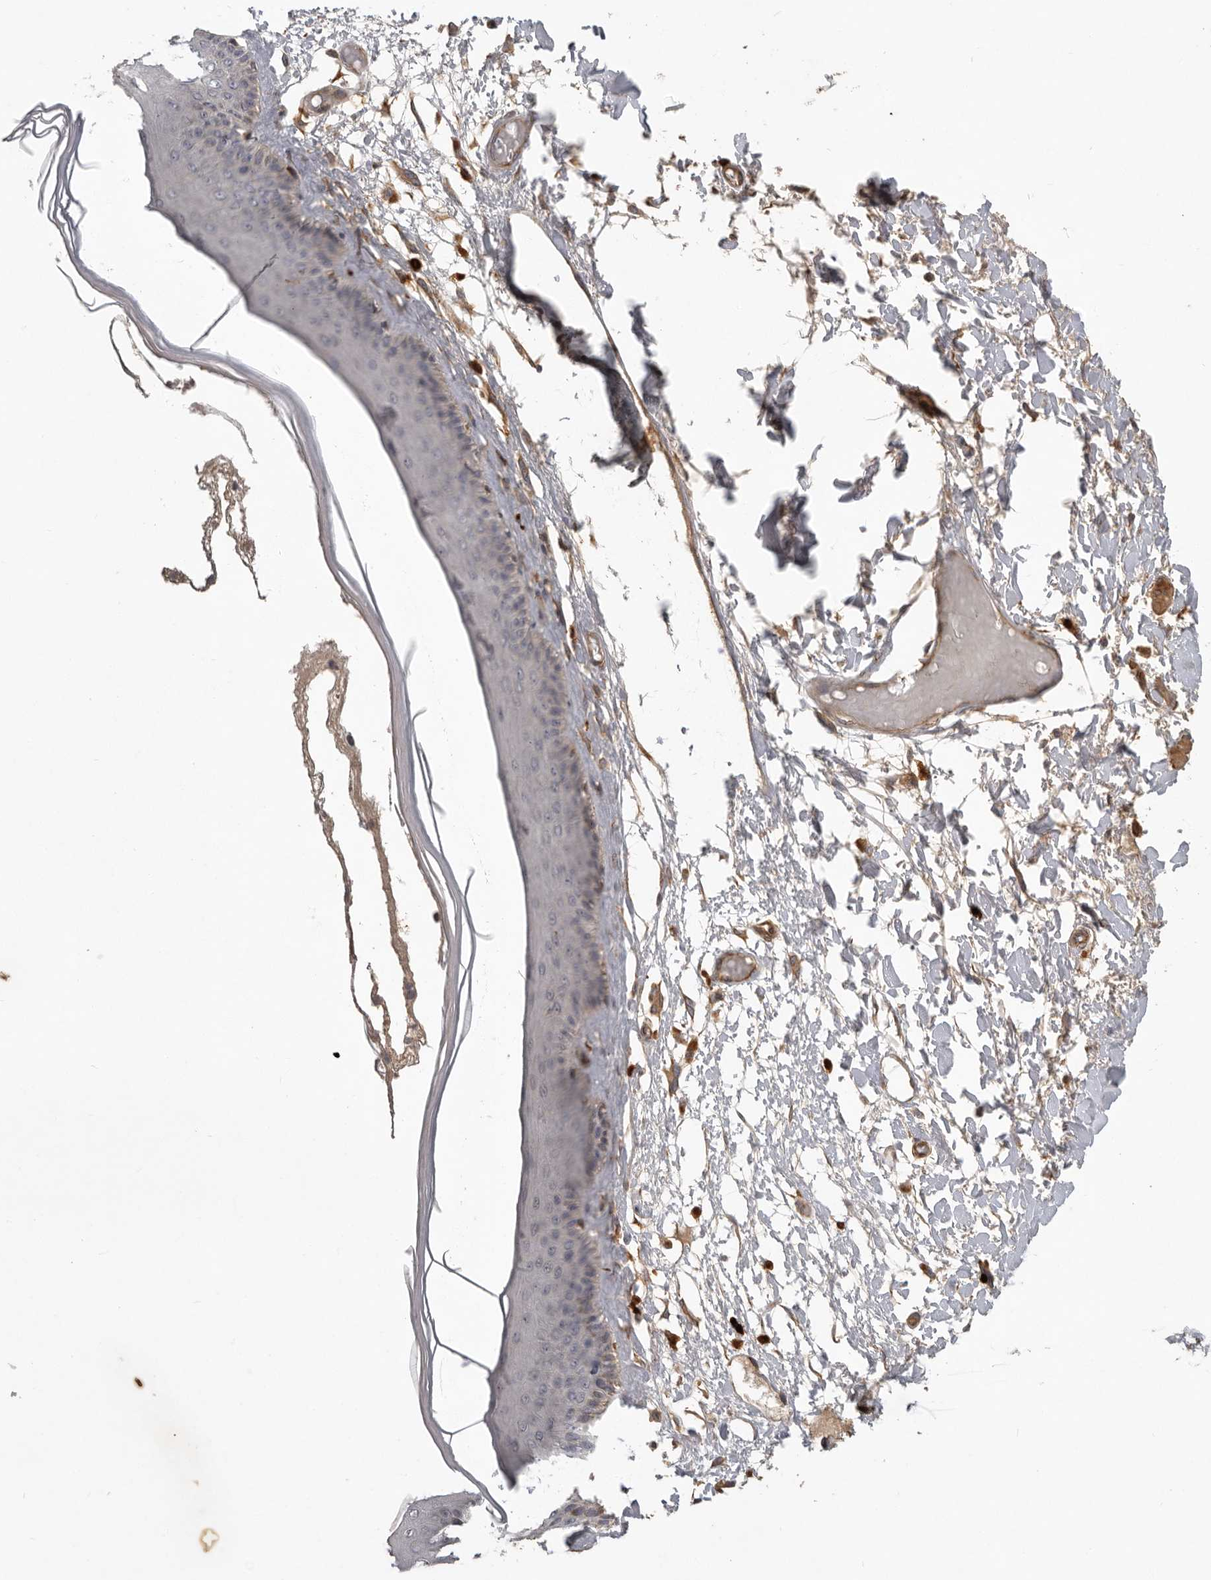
{"staining": {"intensity": "moderate", "quantity": "25%-75%", "location": "cytoplasmic/membranous"}, "tissue": "skin", "cell_type": "Epidermal cells", "image_type": "normal", "snomed": [{"axis": "morphology", "description": "Normal tissue, NOS"}, {"axis": "topography", "description": "Vulva"}], "caption": "Protein staining exhibits moderate cytoplasmic/membranous expression in about 25%-75% of epidermal cells in benign skin.", "gene": "RNF157", "patient": {"sex": "female", "age": 73}}